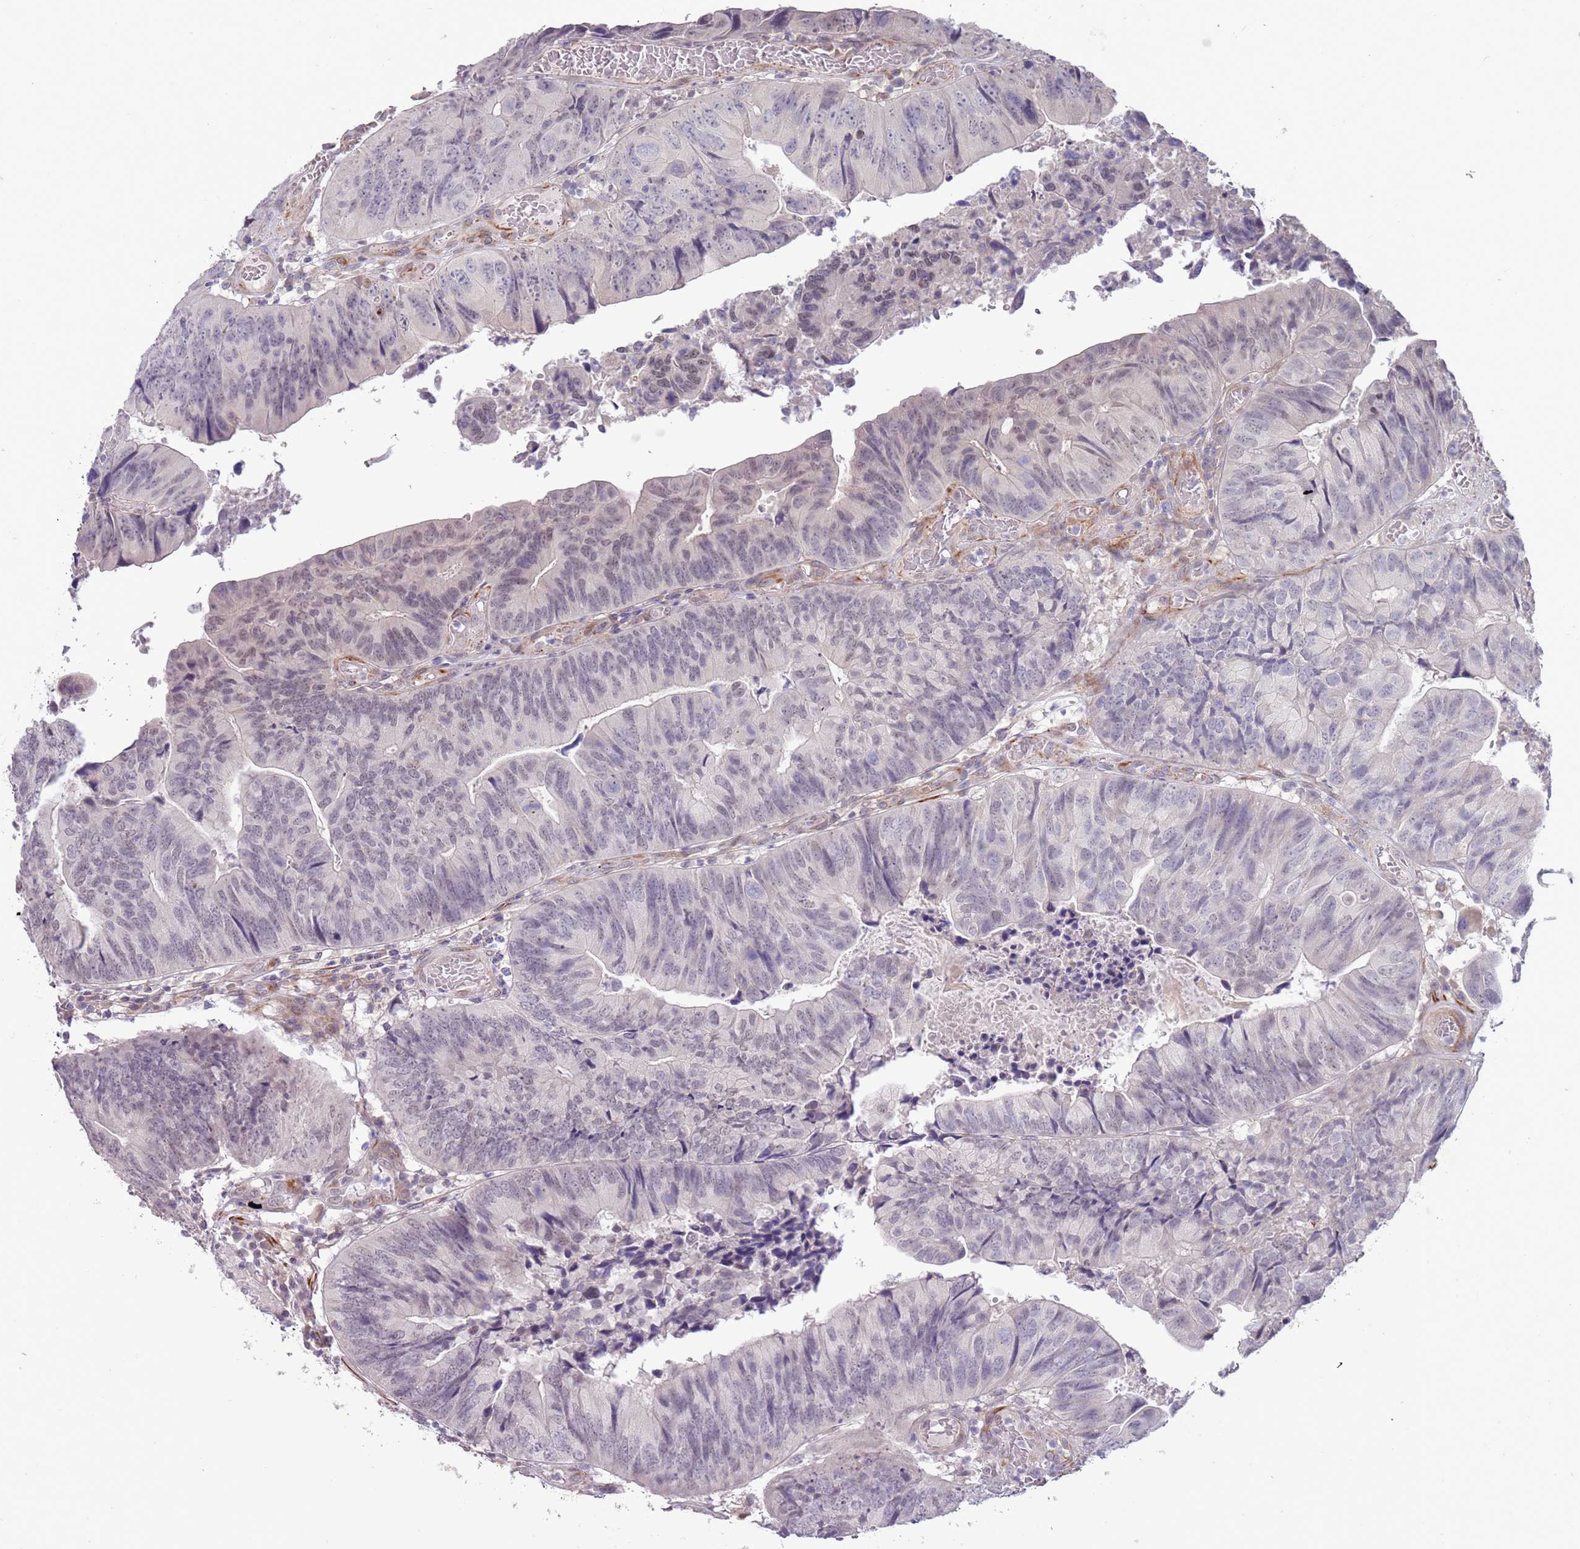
{"staining": {"intensity": "negative", "quantity": "none", "location": "none"}, "tissue": "colorectal cancer", "cell_type": "Tumor cells", "image_type": "cancer", "snomed": [{"axis": "morphology", "description": "Adenocarcinoma, NOS"}, {"axis": "topography", "description": "Colon"}], "caption": "An immunohistochemistry (IHC) photomicrograph of adenocarcinoma (colorectal) is shown. There is no staining in tumor cells of adenocarcinoma (colorectal).", "gene": "NBPF3", "patient": {"sex": "female", "age": 67}}